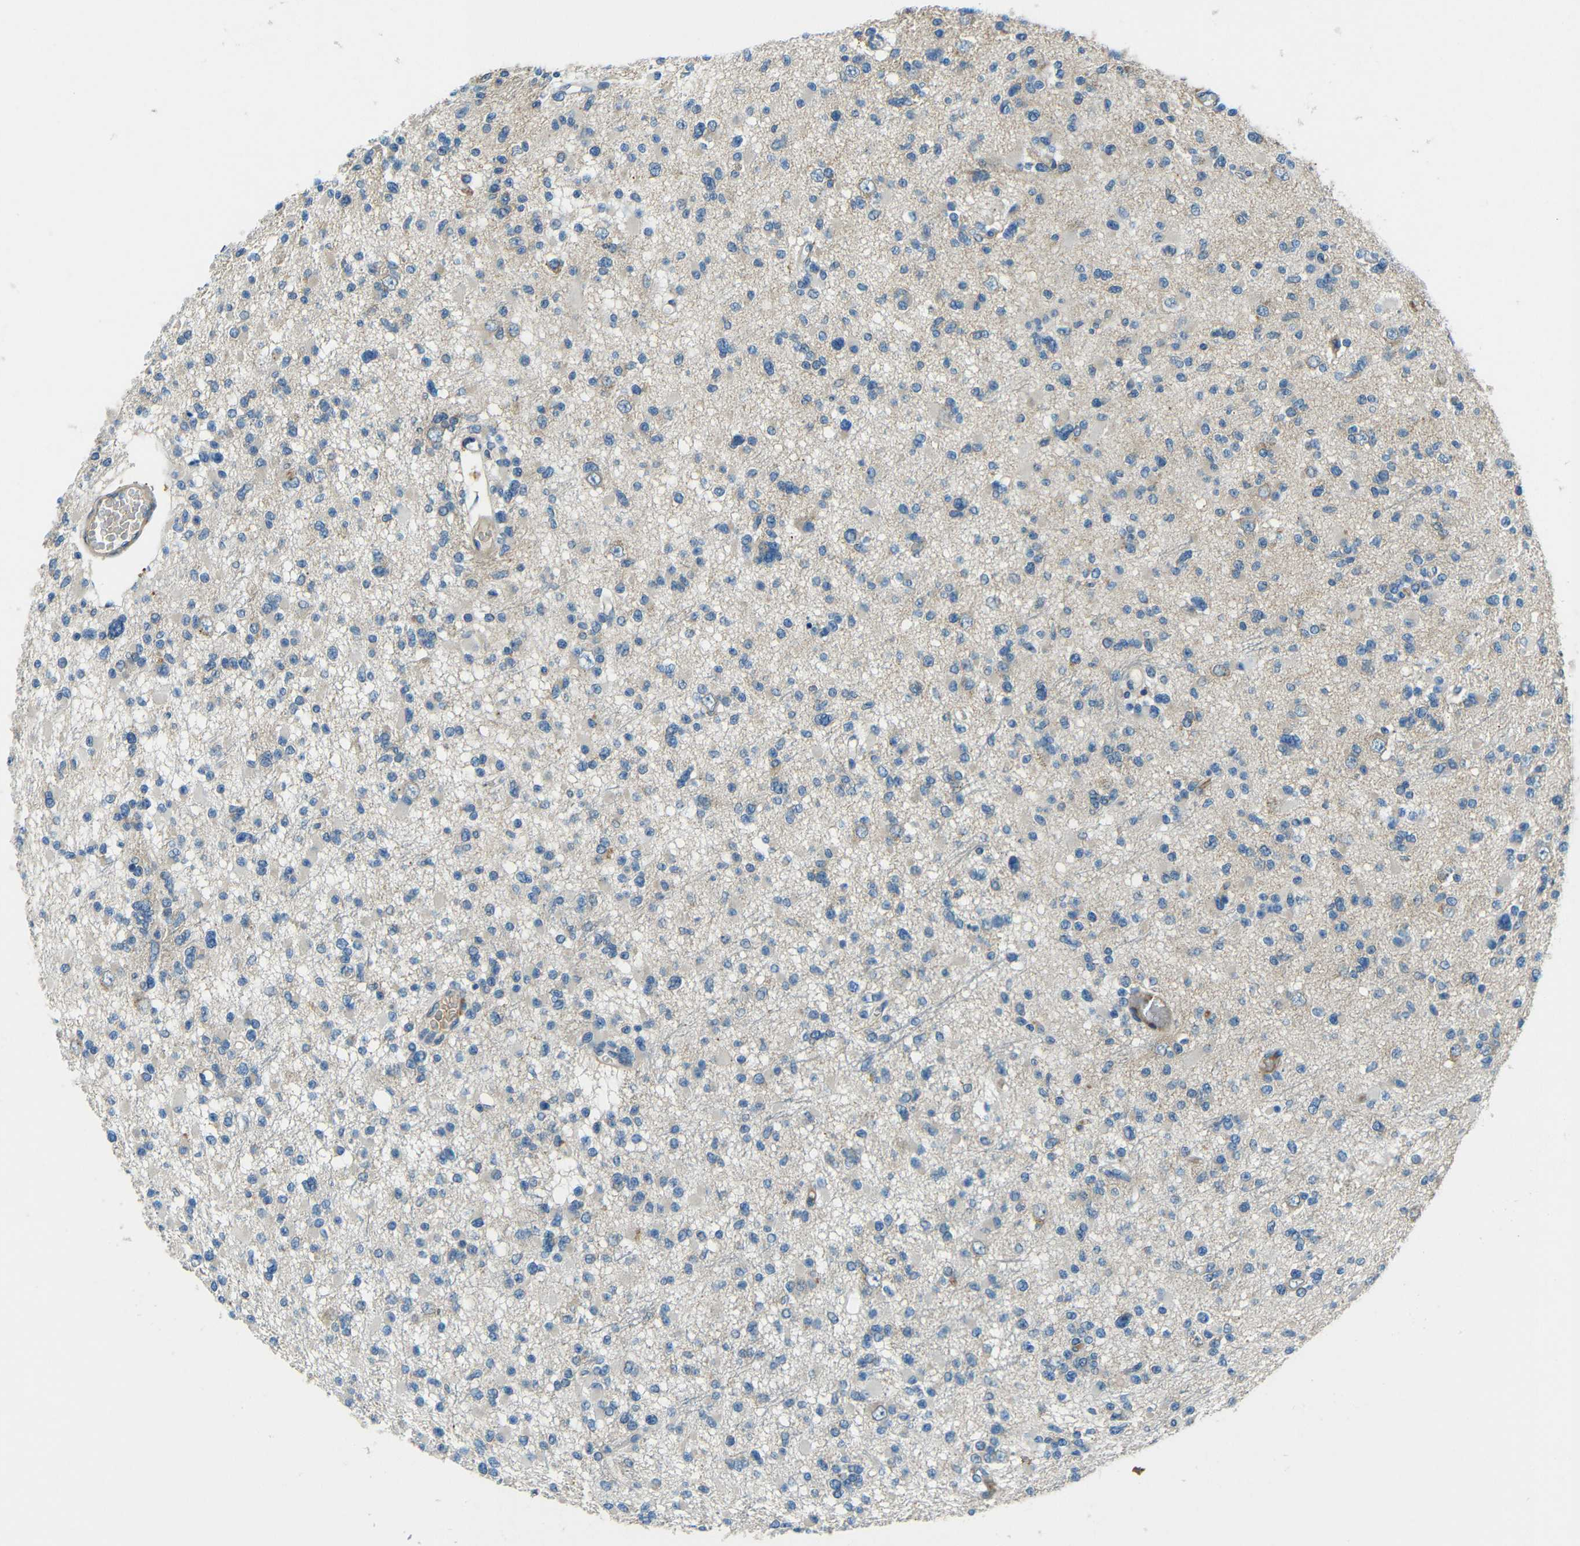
{"staining": {"intensity": "weak", "quantity": "<25%", "location": "cytoplasmic/membranous"}, "tissue": "glioma", "cell_type": "Tumor cells", "image_type": "cancer", "snomed": [{"axis": "morphology", "description": "Glioma, malignant, Low grade"}, {"axis": "topography", "description": "Brain"}], "caption": "Human malignant low-grade glioma stained for a protein using IHC exhibits no positivity in tumor cells.", "gene": "CYP26B1", "patient": {"sex": "female", "age": 22}}